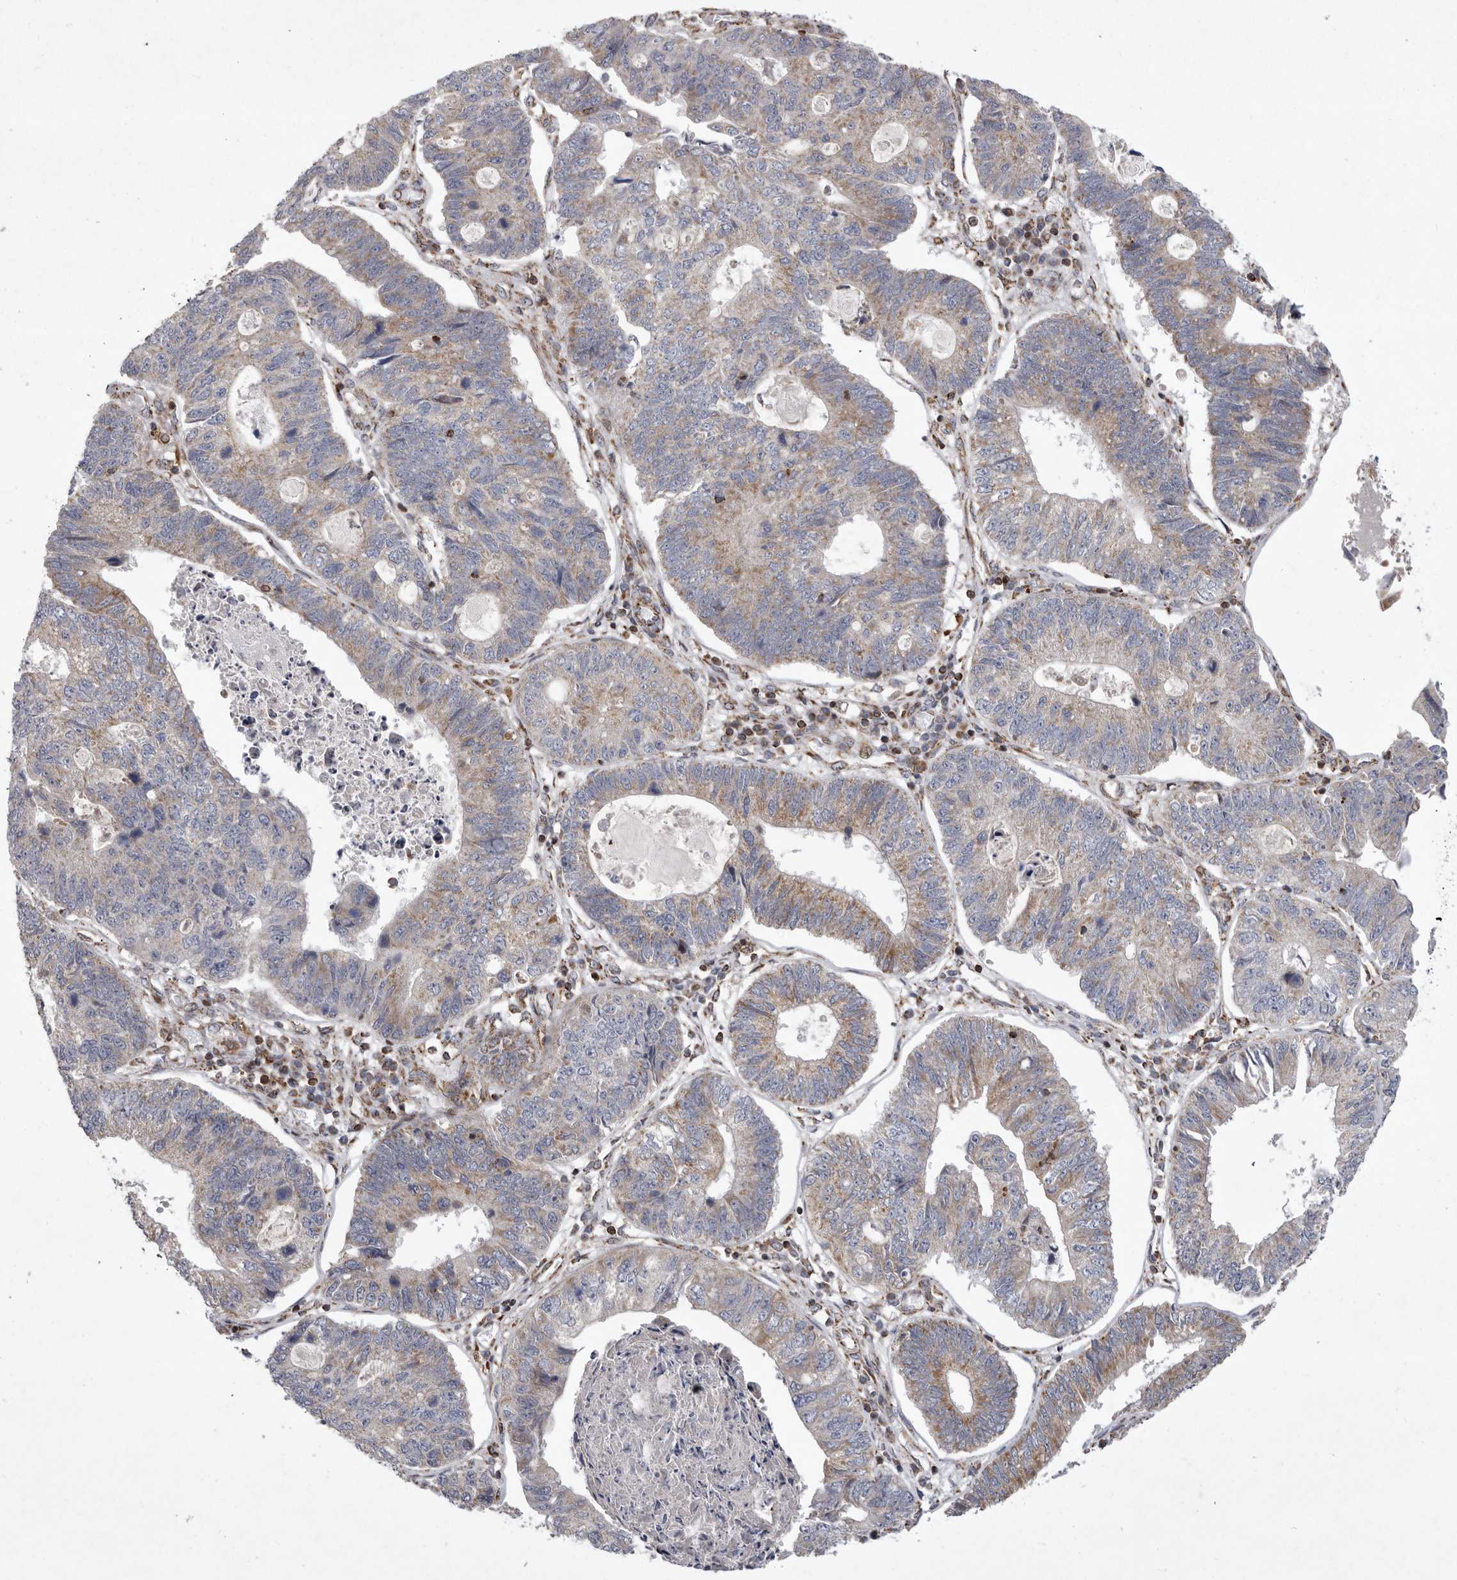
{"staining": {"intensity": "moderate", "quantity": "25%-75%", "location": "cytoplasmic/membranous"}, "tissue": "stomach cancer", "cell_type": "Tumor cells", "image_type": "cancer", "snomed": [{"axis": "morphology", "description": "Adenocarcinoma, NOS"}, {"axis": "topography", "description": "Stomach"}], "caption": "Immunohistochemistry image of neoplastic tissue: human stomach cancer stained using IHC exhibits medium levels of moderate protein expression localized specifically in the cytoplasmic/membranous of tumor cells, appearing as a cytoplasmic/membranous brown color.", "gene": "MPZL1", "patient": {"sex": "male", "age": 59}}